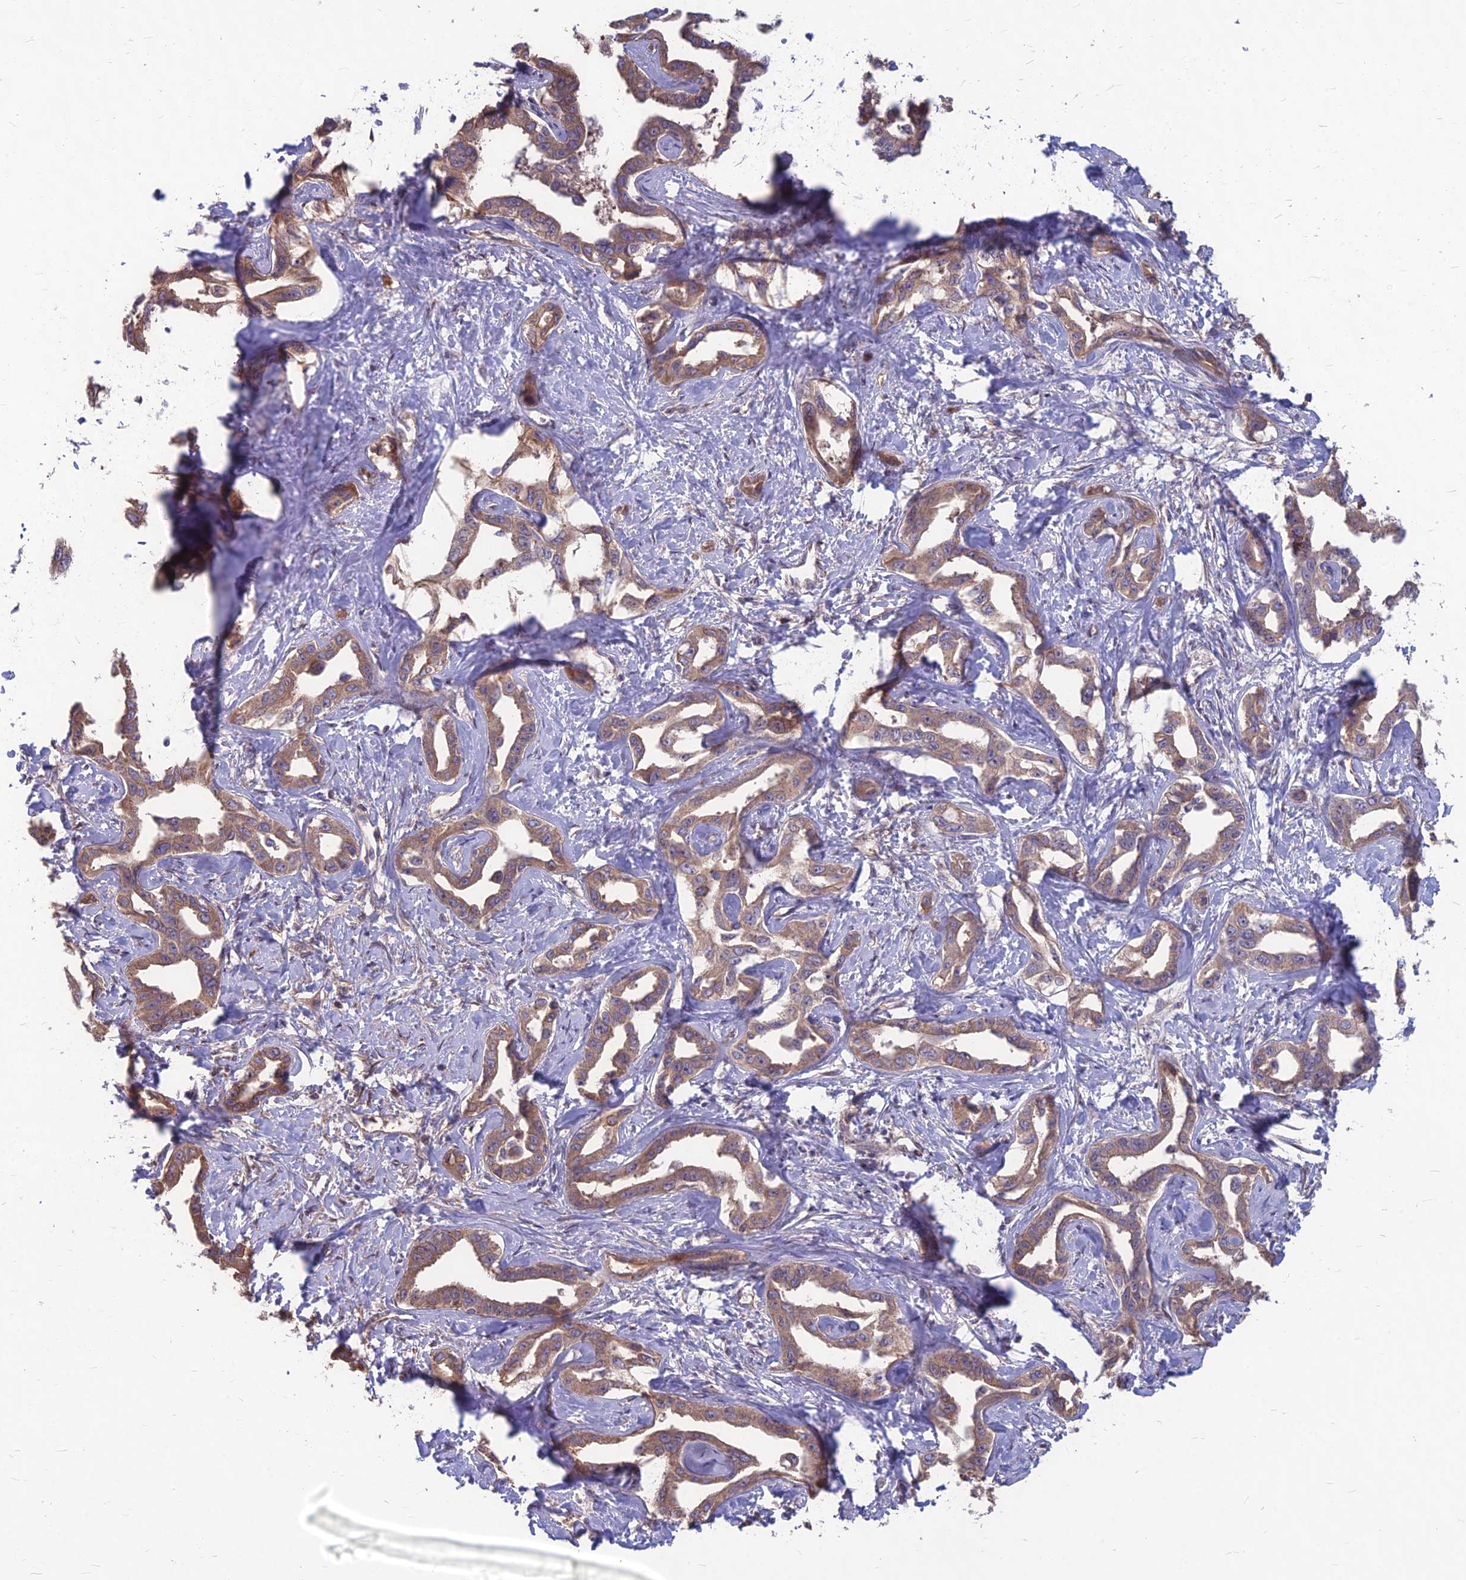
{"staining": {"intensity": "moderate", "quantity": ">75%", "location": "cytoplasmic/membranous"}, "tissue": "liver cancer", "cell_type": "Tumor cells", "image_type": "cancer", "snomed": [{"axis": "morphology", "description": "Cholangiocarcinoma"}, {"axis": "topography", "description": "Liver"}], "caption": "Immunohistochemical staining of human liver cancer (cholangiocarcinoma) demonstrates medium levels of moderate cytoplasmic/membranous staining in approximately >75% of tumor cells.", "gene": "LSM6", "patient": {"sex": "male", "age": 59}}